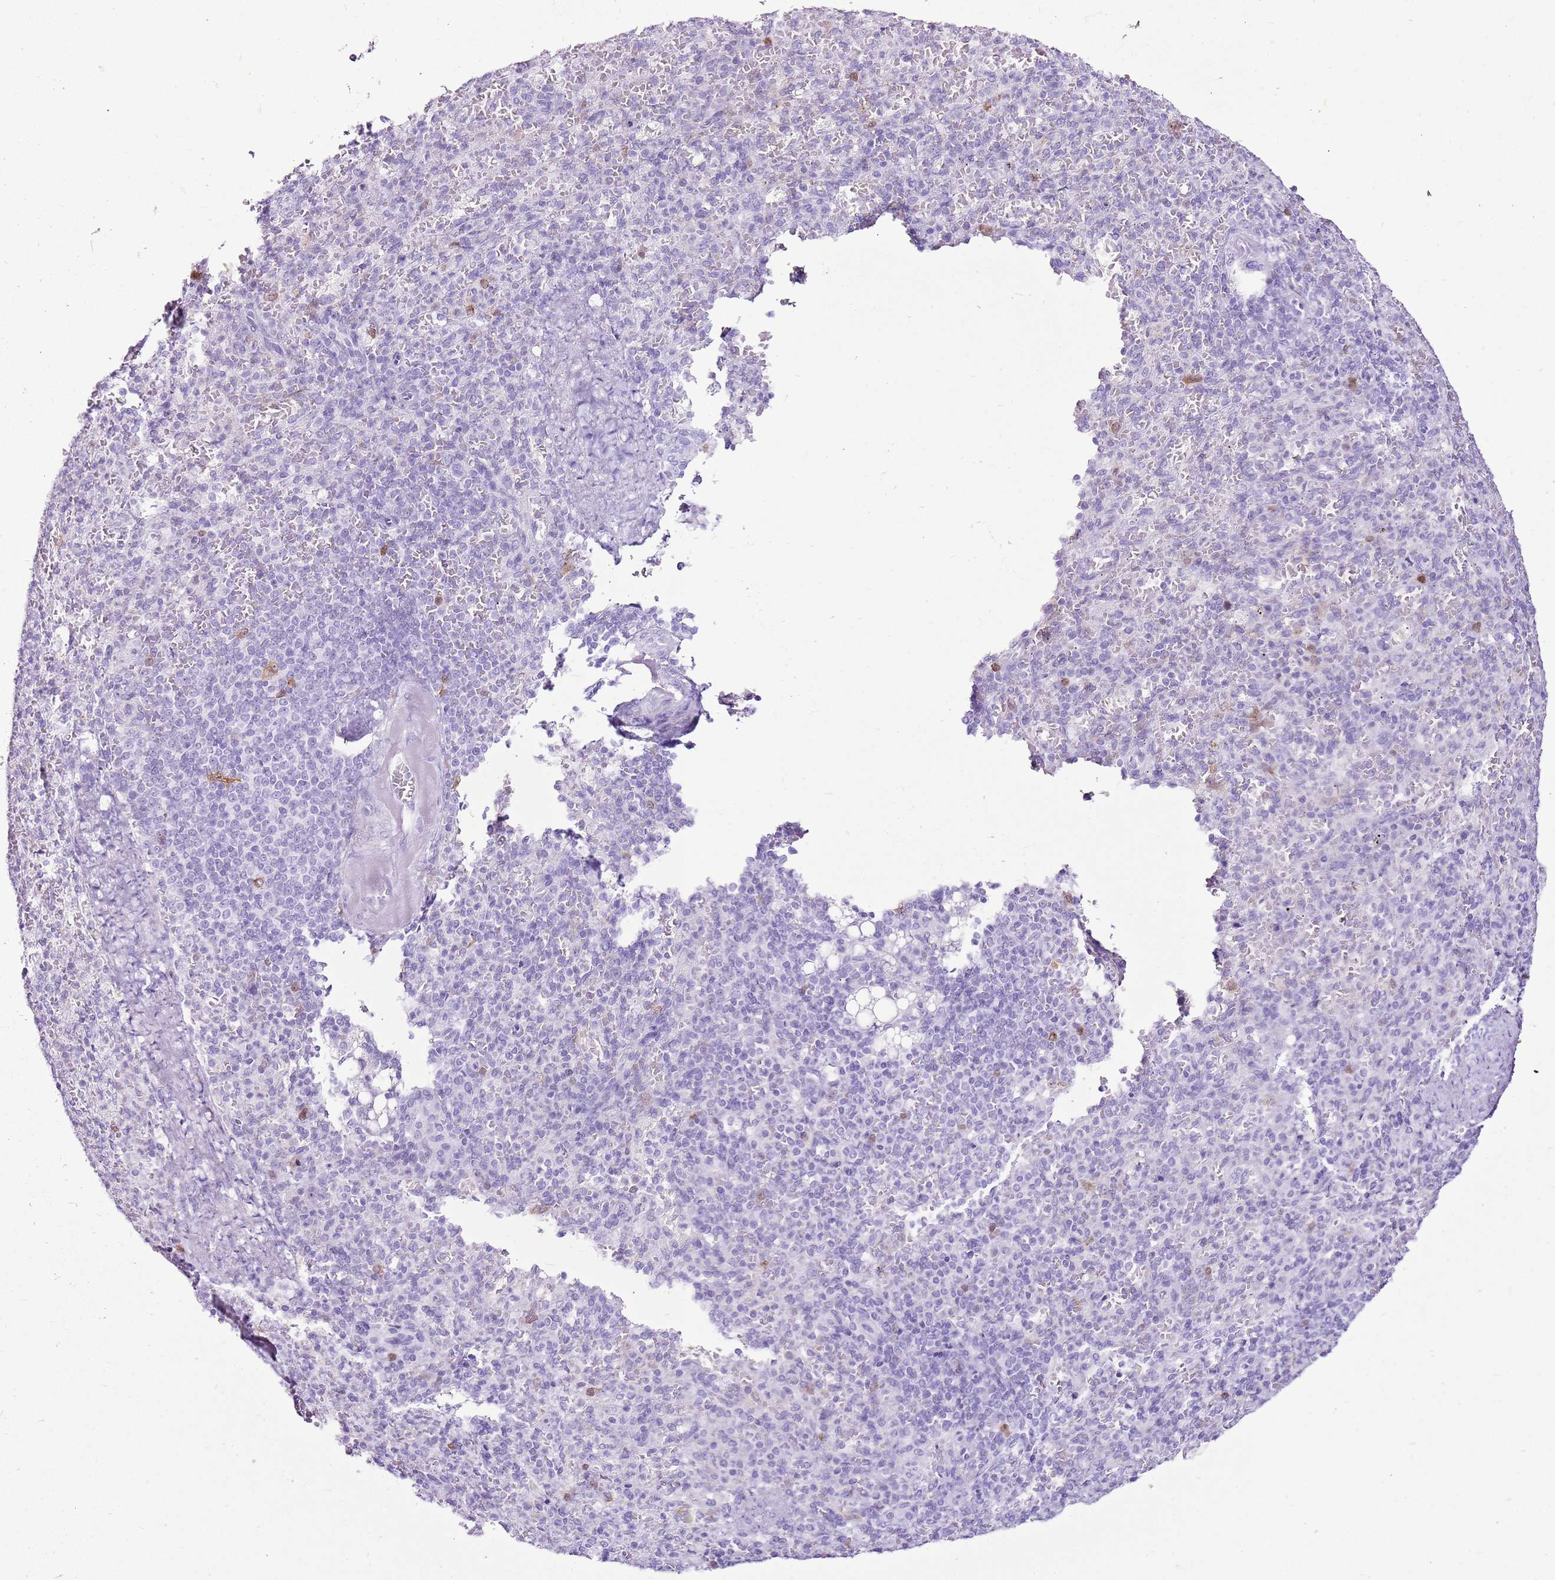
{"staining": {"intensity": "moderate", "quantity": "<25%", "location": "cytoplasmic/membranous"}, "tissue": "spleen", "cell_type": "Cells in red pulp", "image_type": "normal", "snomed": [{"axis": "morphology", "description": "Normal tissue, NOS"}, {"axis": "topography", "description": "Spleen"}], "caption": "IHC of benign human spleen exhibits low levels of moderate cytoplasmic/membranous expression in about <25% of cells in red pulp.", "gene": "SPC25", "patient": {"sex": "female", "age": 74}}